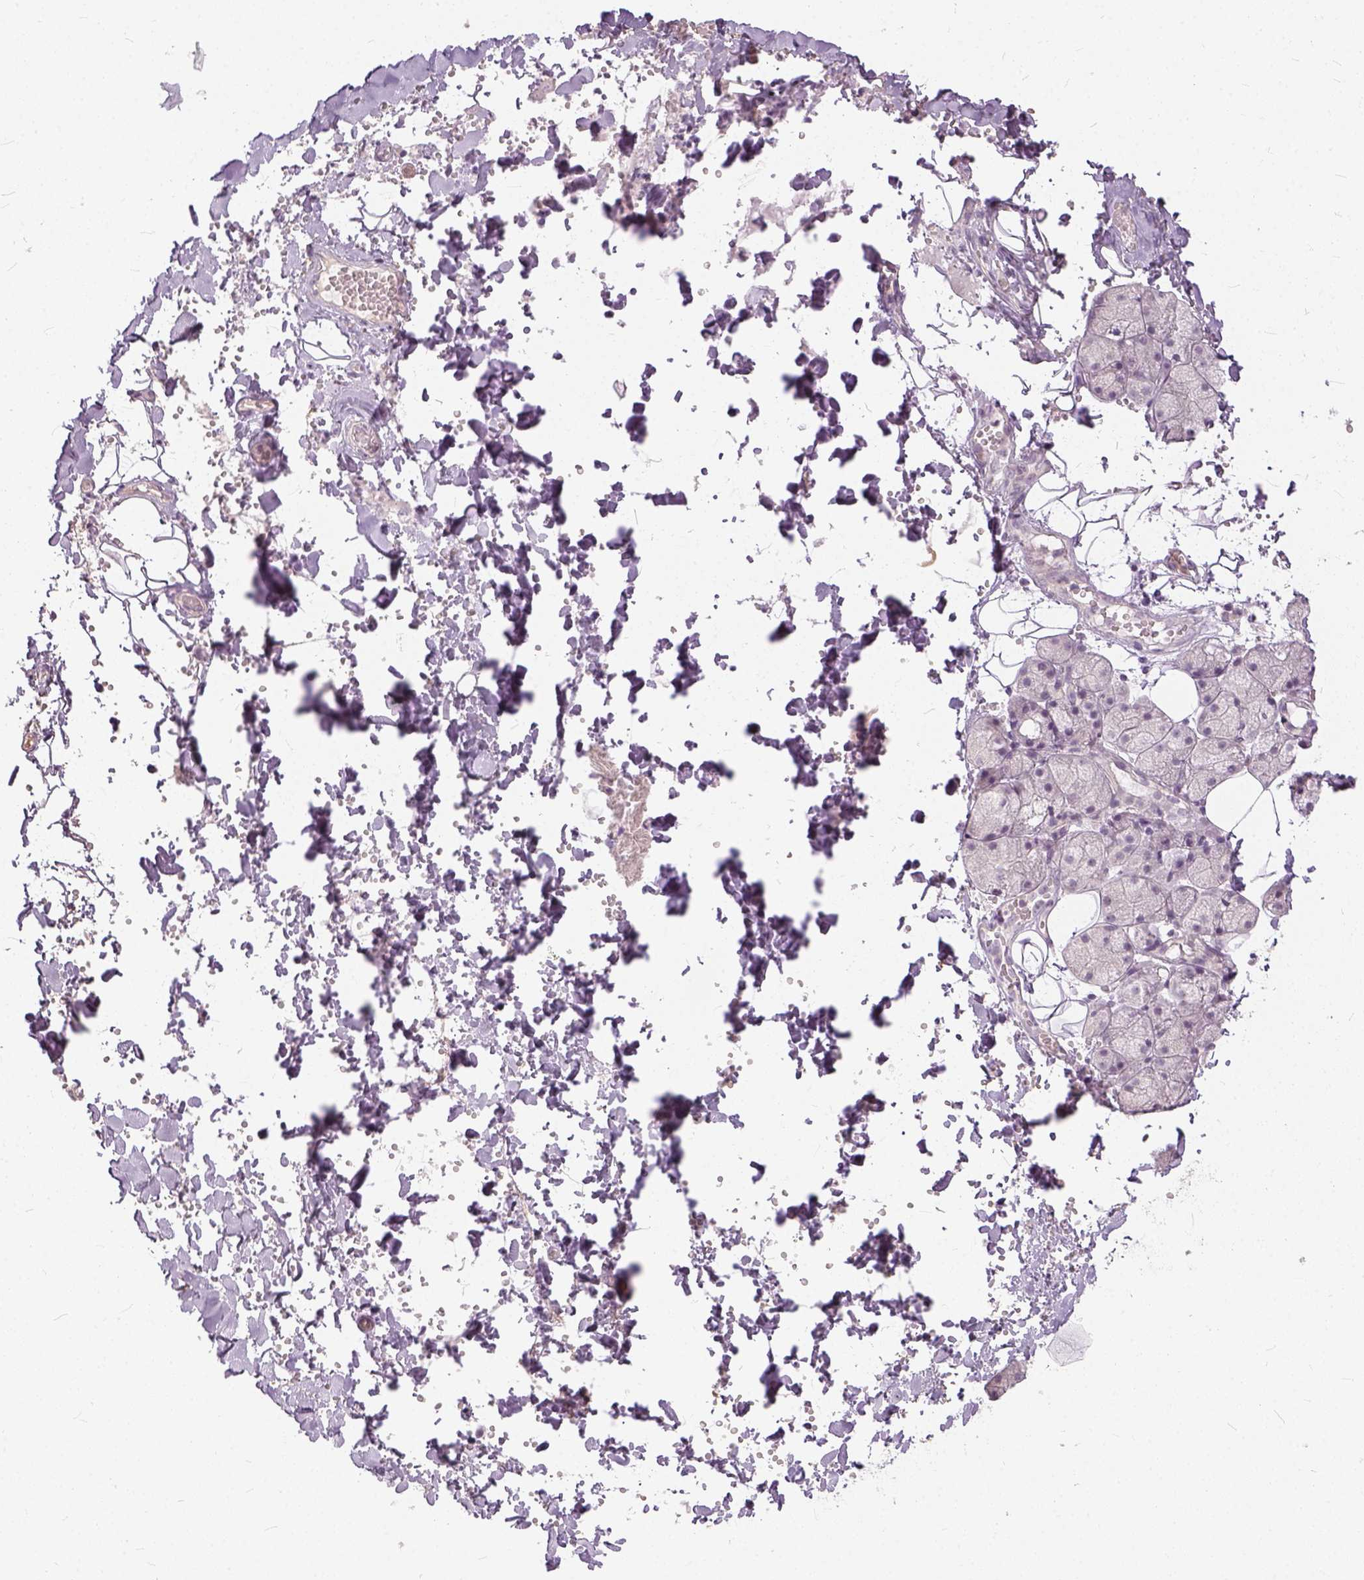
{"staining": {"intensity": "negative", "quantity": "none", "location": "none"}, "tissue": "salivary gland", "cell_type": "Glandular cells", "image_type": "normal", "snomed": [{"axis": "morphology", "description": "Normal tissue, NOS"}, {"axis": "topography", "description": "Salivary gland"}], "caption": "Immunohistochemistry micrograph of normal human salivary gland stained for a protein (brown), which shows no staining in glandular cells.", "gene": "ANO2", "patient": {"sex": "male", "age": 38}}